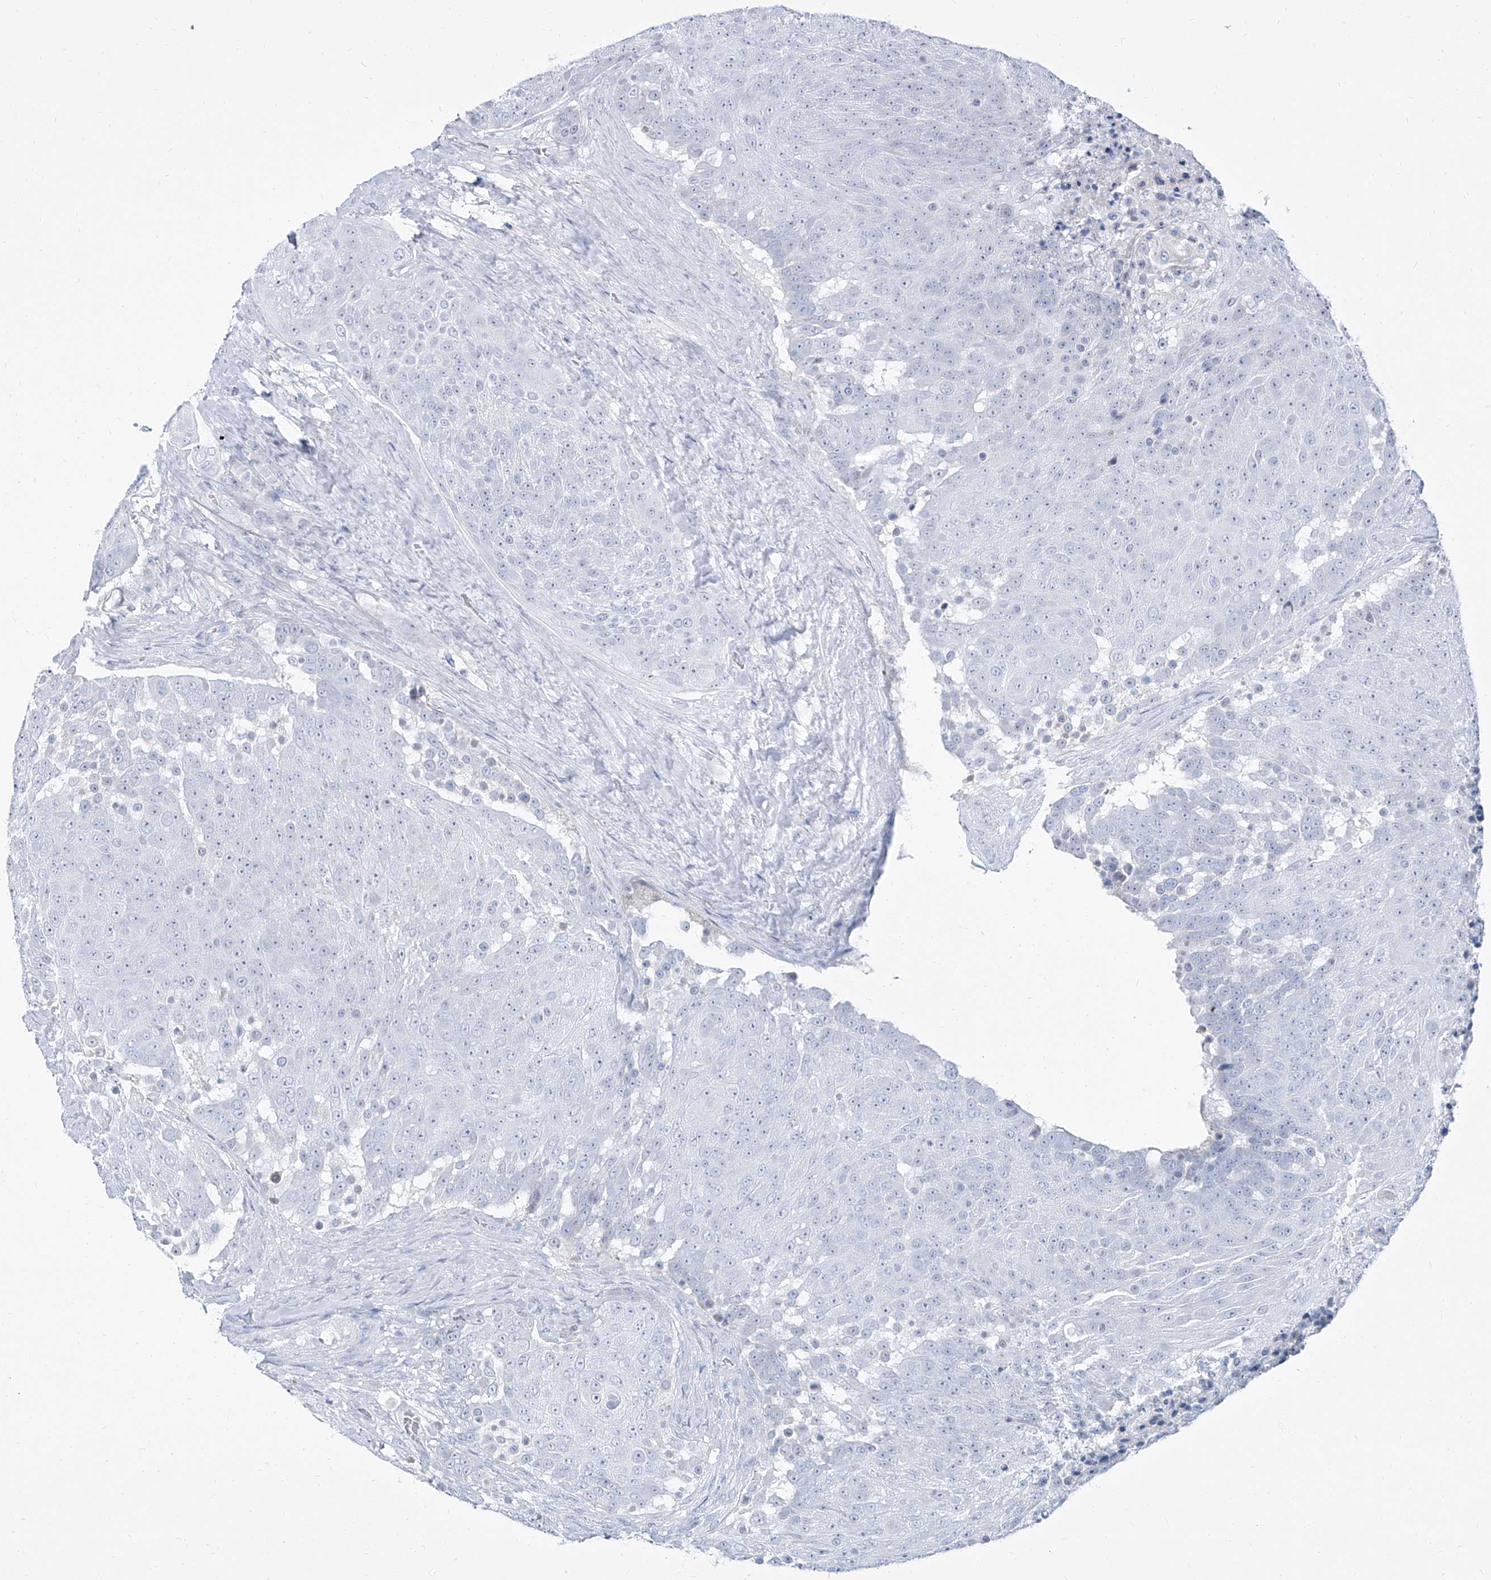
{"staining": {"intensity": "negative", "quantity": "none", "location": "none"}, "tissue": "urothelial cancer", "cell_type": "Tumor cells", "image_type": "cancer", "snomed": [{"axis": "morphology", "description": "Urothelial carcinoma, High grade"}, {"axis": "topography", "description": "Urinary bladder"}], "caption": "Urothelial carcinoma (high-grade) was stained to show a protein in brown. There is no significant staining in tumor cells.", "gene": "TXLNB", "patient": {"sex": "female", "age": 63}}